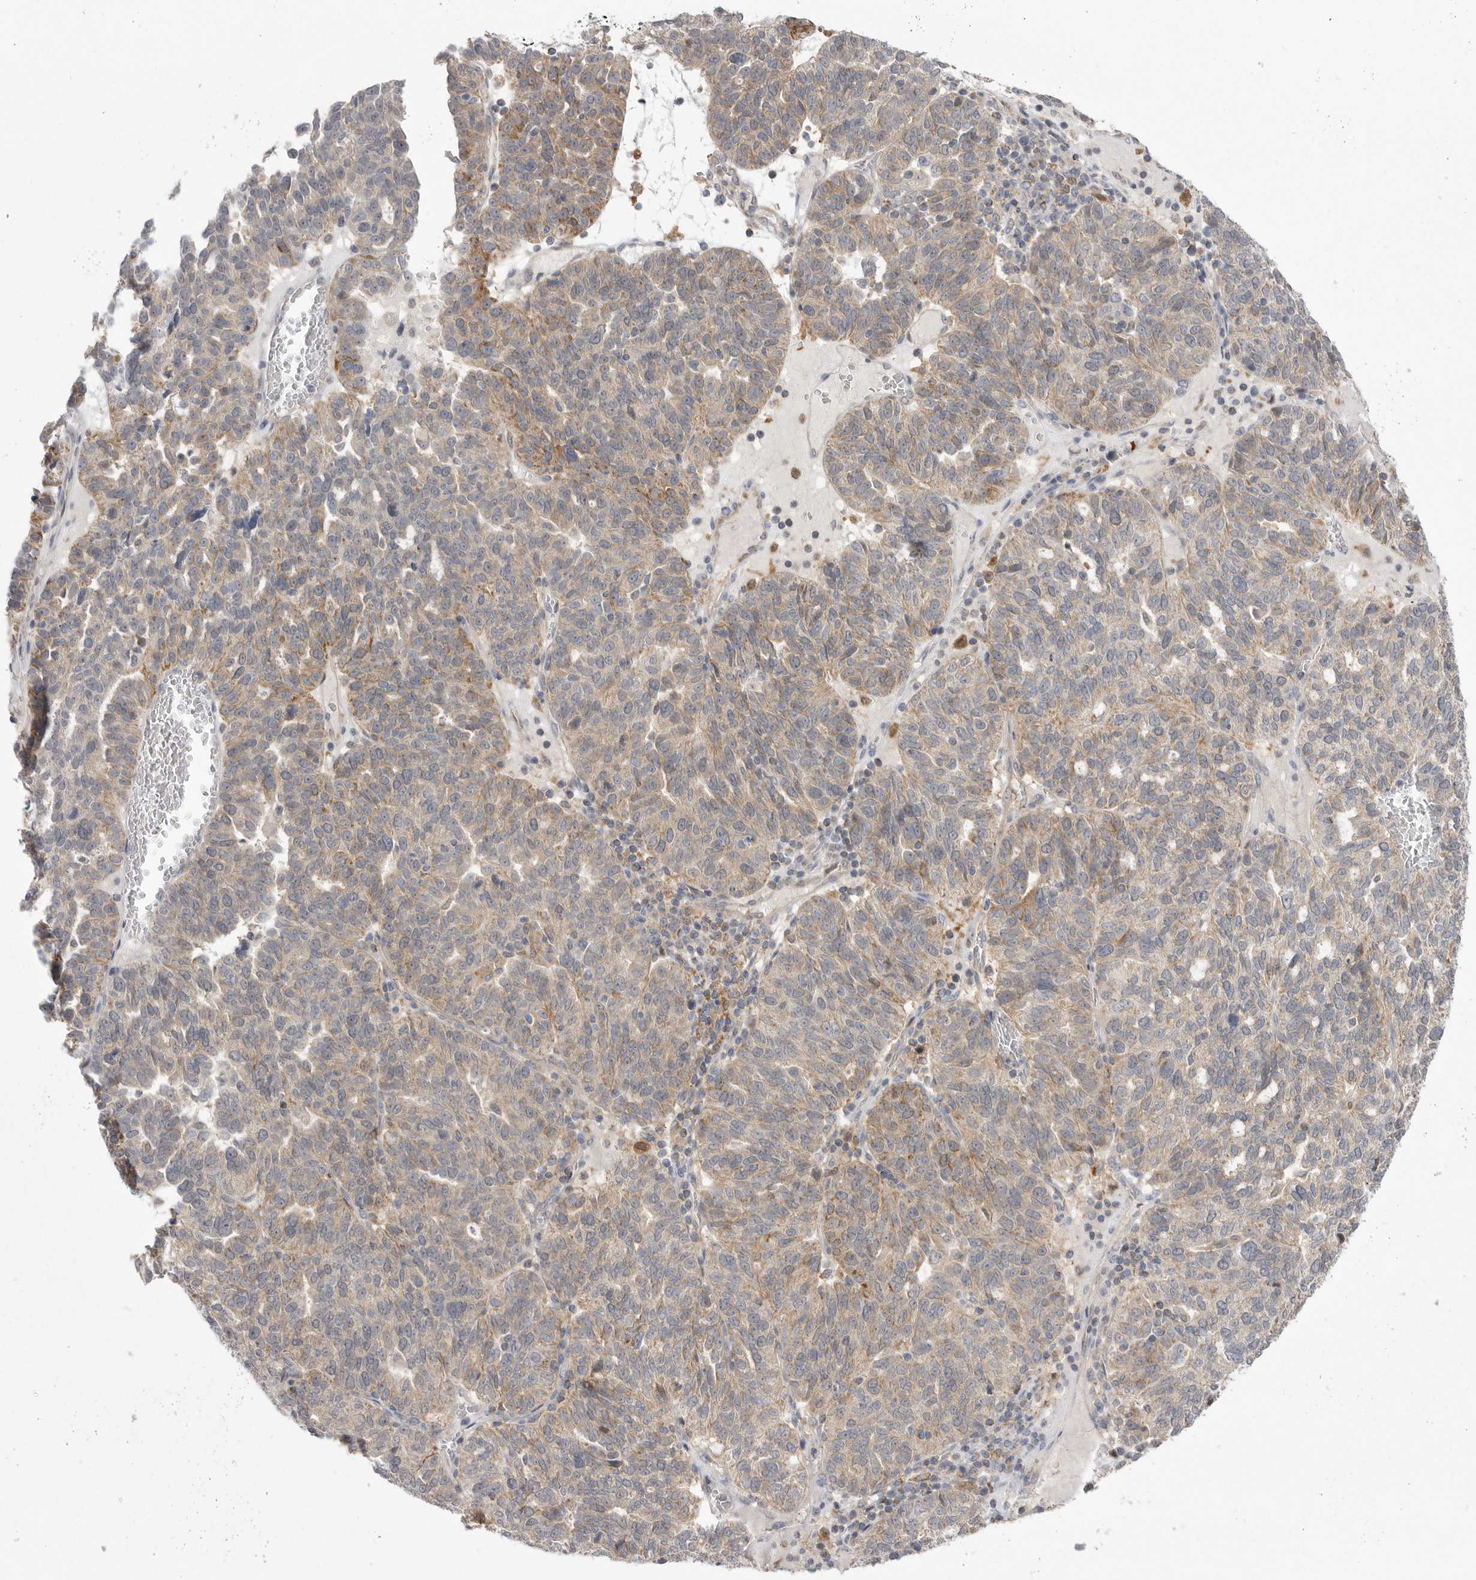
{"staining": {"intensity": "weak", "quantity": ">75%", "location": "cytoplasmic/membranous"}, "tissue": "ovarian cancer", "cell_type": "Tumor cells", "image_type": "cancer", "snomed": [{"axis": "morphology", "description": "Cystadenocarcinoma, serous, NOS"}, {"axis": "topography", "description": "Ovary"}], "caption": "Ovarian cancer tissue exhibits weak cytoplasmic/membranous expression in about >75% of tumor cells", "gene": "KYAT3", "patient": {"sex": "female", "age": 59}}